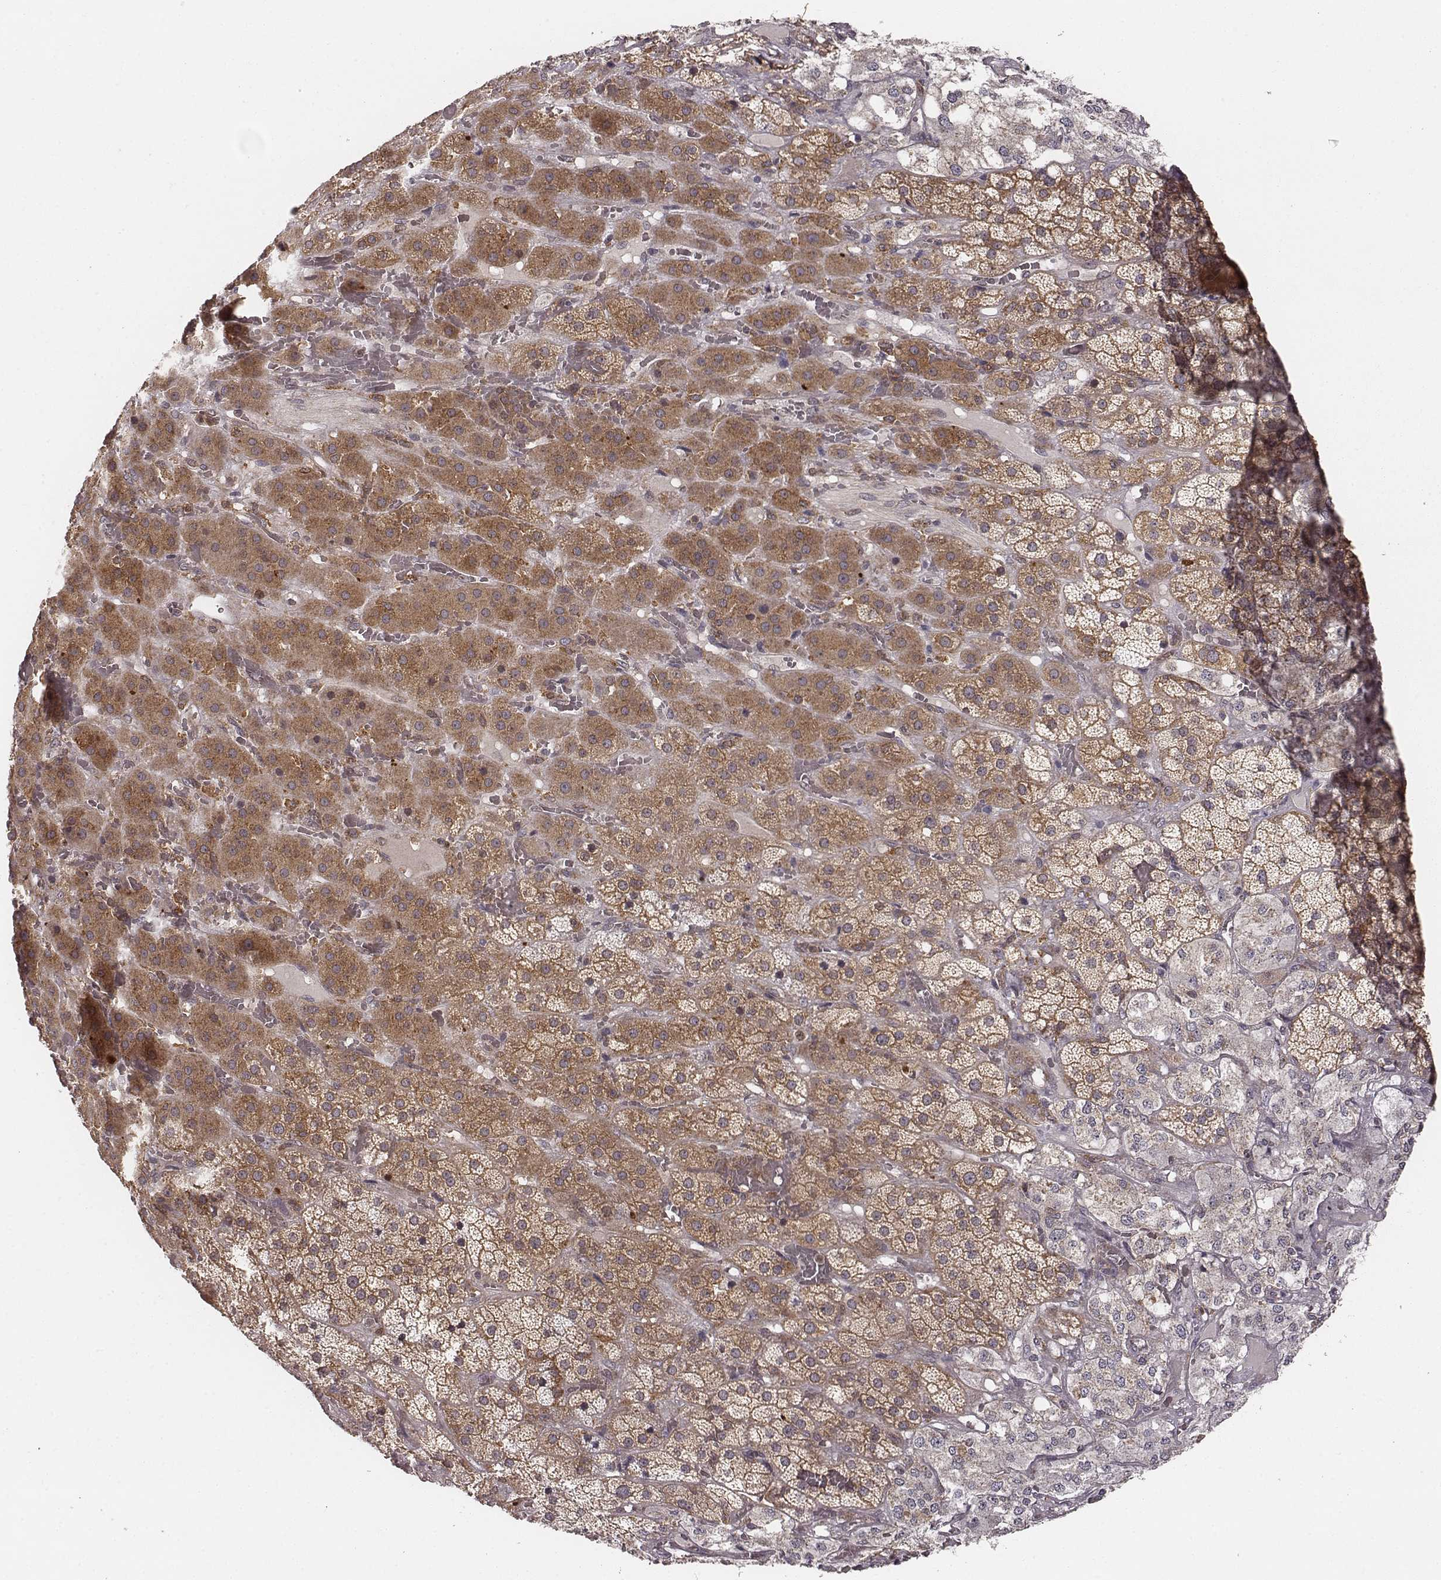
{"staining": {"intensity": "moderate", "quantity": ">75%", "location": "cytoplasmic/membranous"}, "tissue": "adrenal gland", "cell_type": "Glandular cells", "image_type": "normal", "snomed": [{"axis": "morphology", "description": "Normal tissue, NOS"}, {"axis": "topography", "description": "Adrenal gland"}], "caption": "Immunohistochemical staining of normal human adrenal gland reveals medium levels of moderate cytoplasmic/membranous staining in approximately >75% of glandular cells. (IHC, brightfield microscopy, high magnification).", "gene": "VPS26A", "patient": {"sex": "male", "age": 57}}